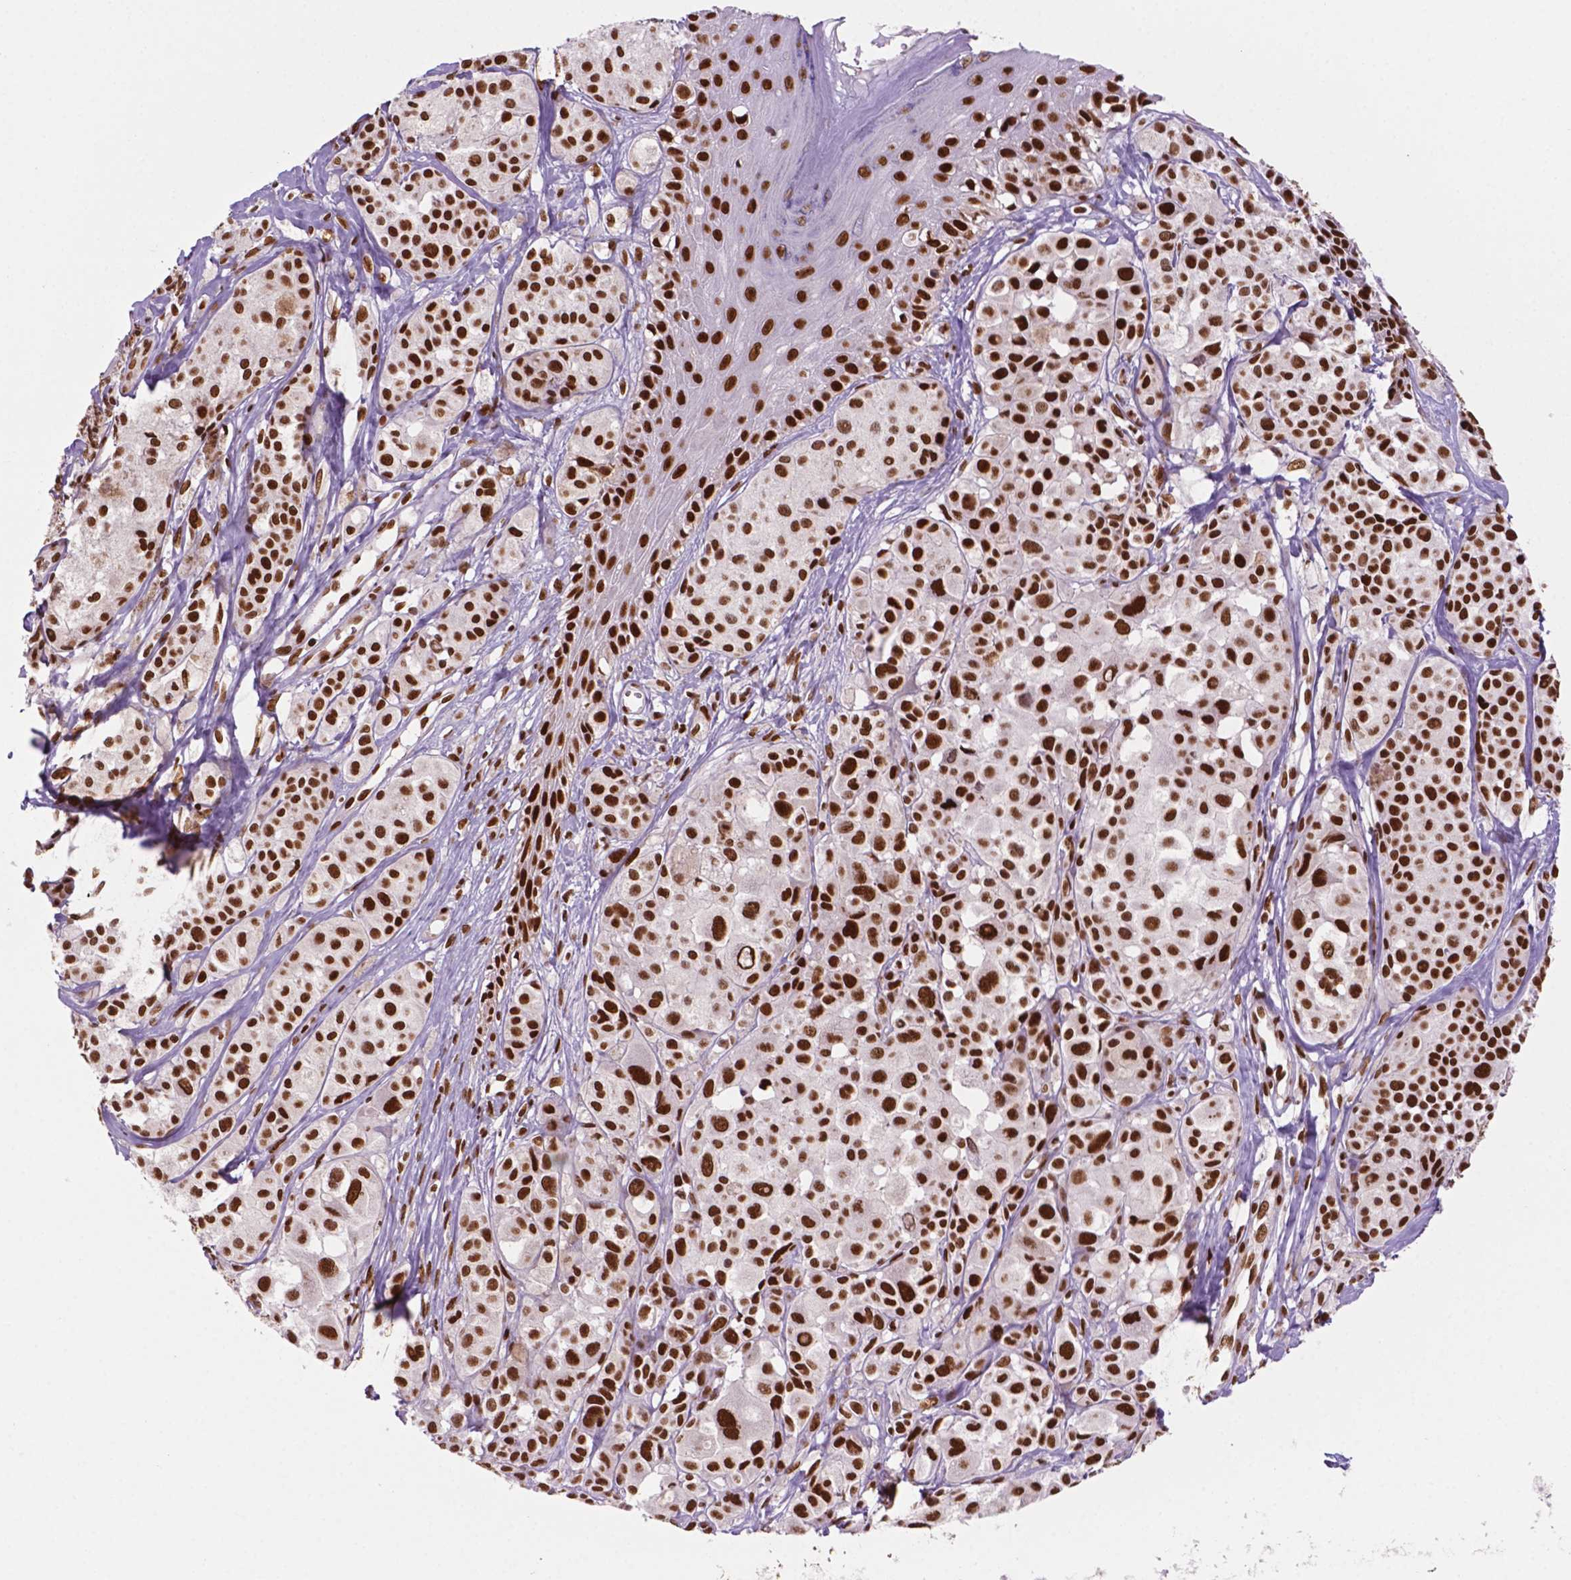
{"staining": {"intensity": "strong", "quantity": "25%-75%", "location": "nuclear"}, "tissue": "melanoma", "cell_type": "Tumor cells", "image_type": "cancer", "snomed": [{"axis": "morphology", "description": "Malignant melanoma, NOS"}, {"axis": "topography", "description": "Skin"}], "caption": "A photomicrograph of human melanoma stained for a protein displays strong nuclear brown staining in tumor cells.", "gene": "MLH1", "patient": {"sex": "male", "age": 77}}